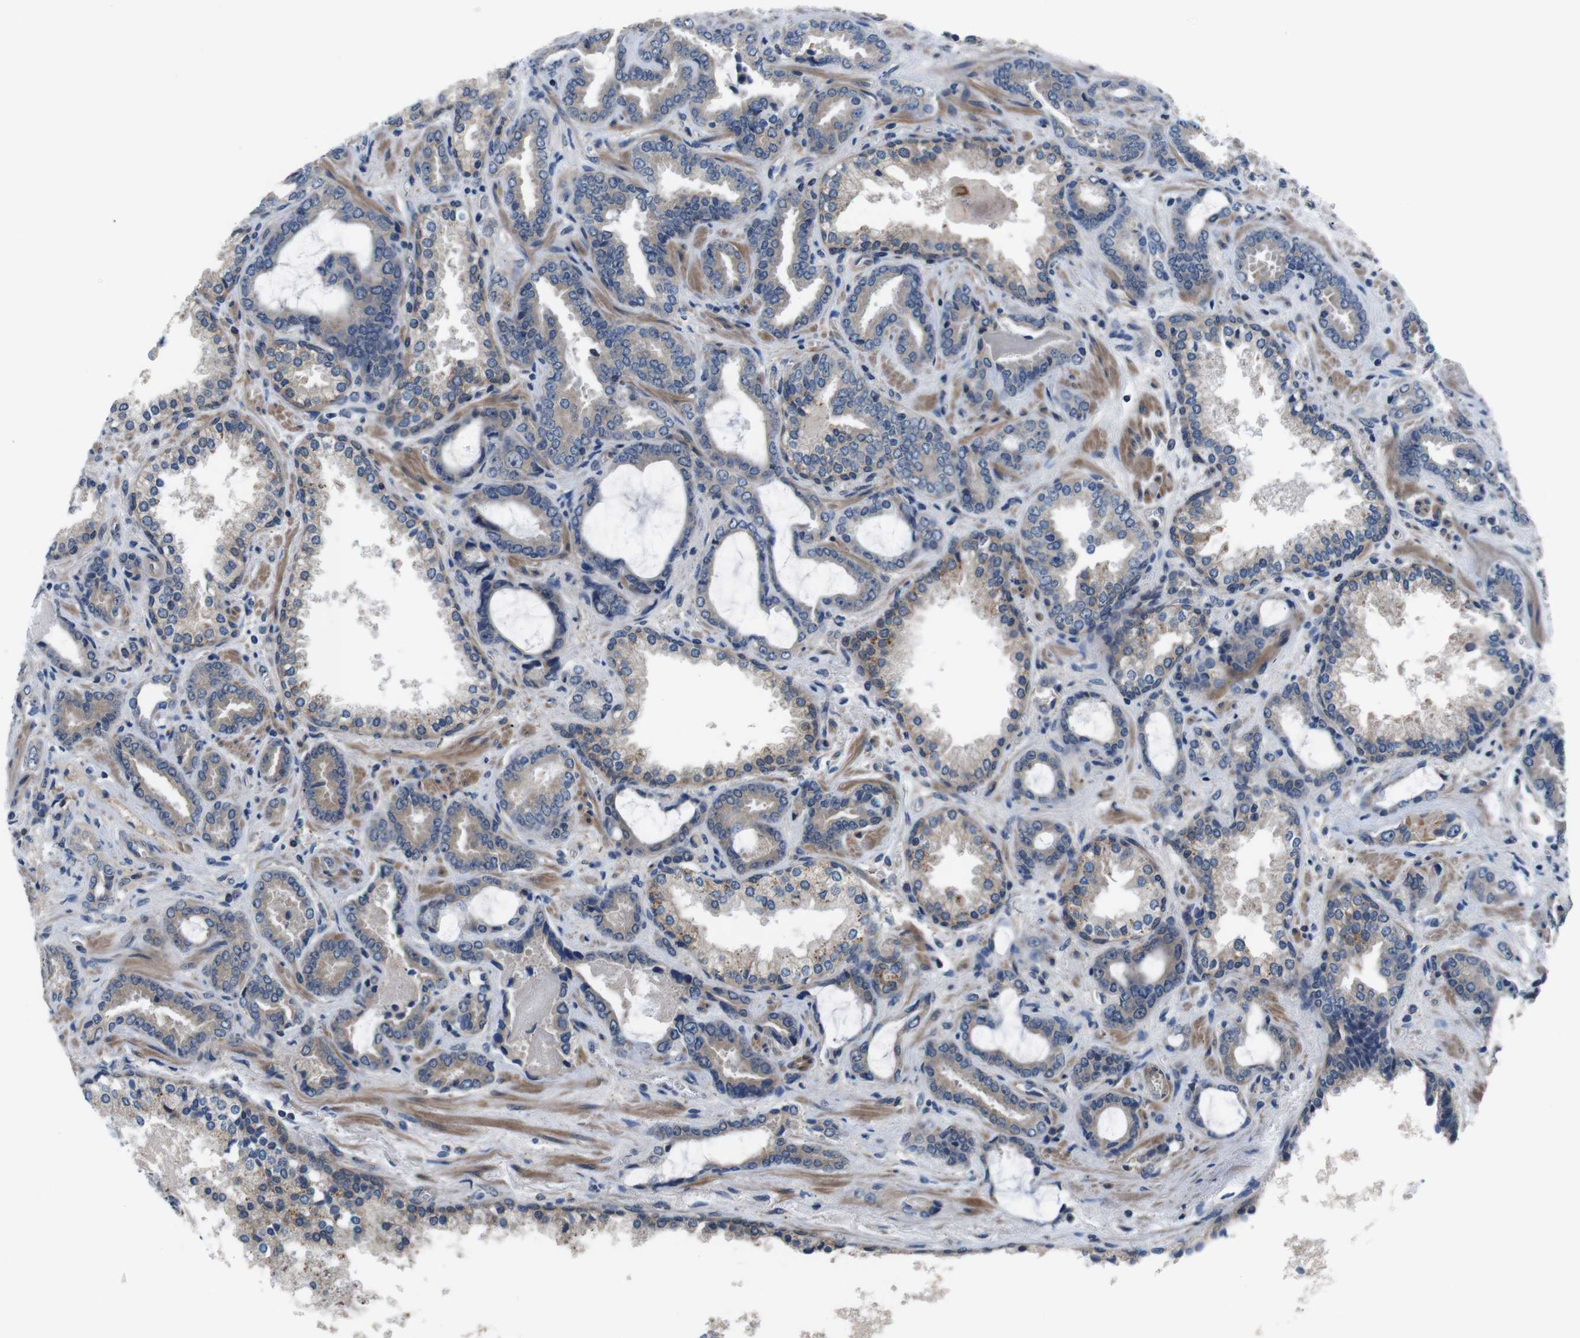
{"staining": {"intensity": "weak", "quantity": "25%-75%", "location": "cytoplasmic/membranous"}, "tissue": "prostate cancer", "cell_type": "Tumor cells", "image_type": "cancer", "snomed": [{"axis": "morphology", "description": "Adenocarcinoma, Low grade"}, {"axis": "topography", "description": "Prostate"}], "caption": "Weak cytoplasmic/membranous positivity for a protein is identified in approximately 25%-75% of tumor cells of low-grade adenocarcinoma (prostate) using IHC.", "gene": "JAK1", "patient": {"sex": "male", "age": 60}}